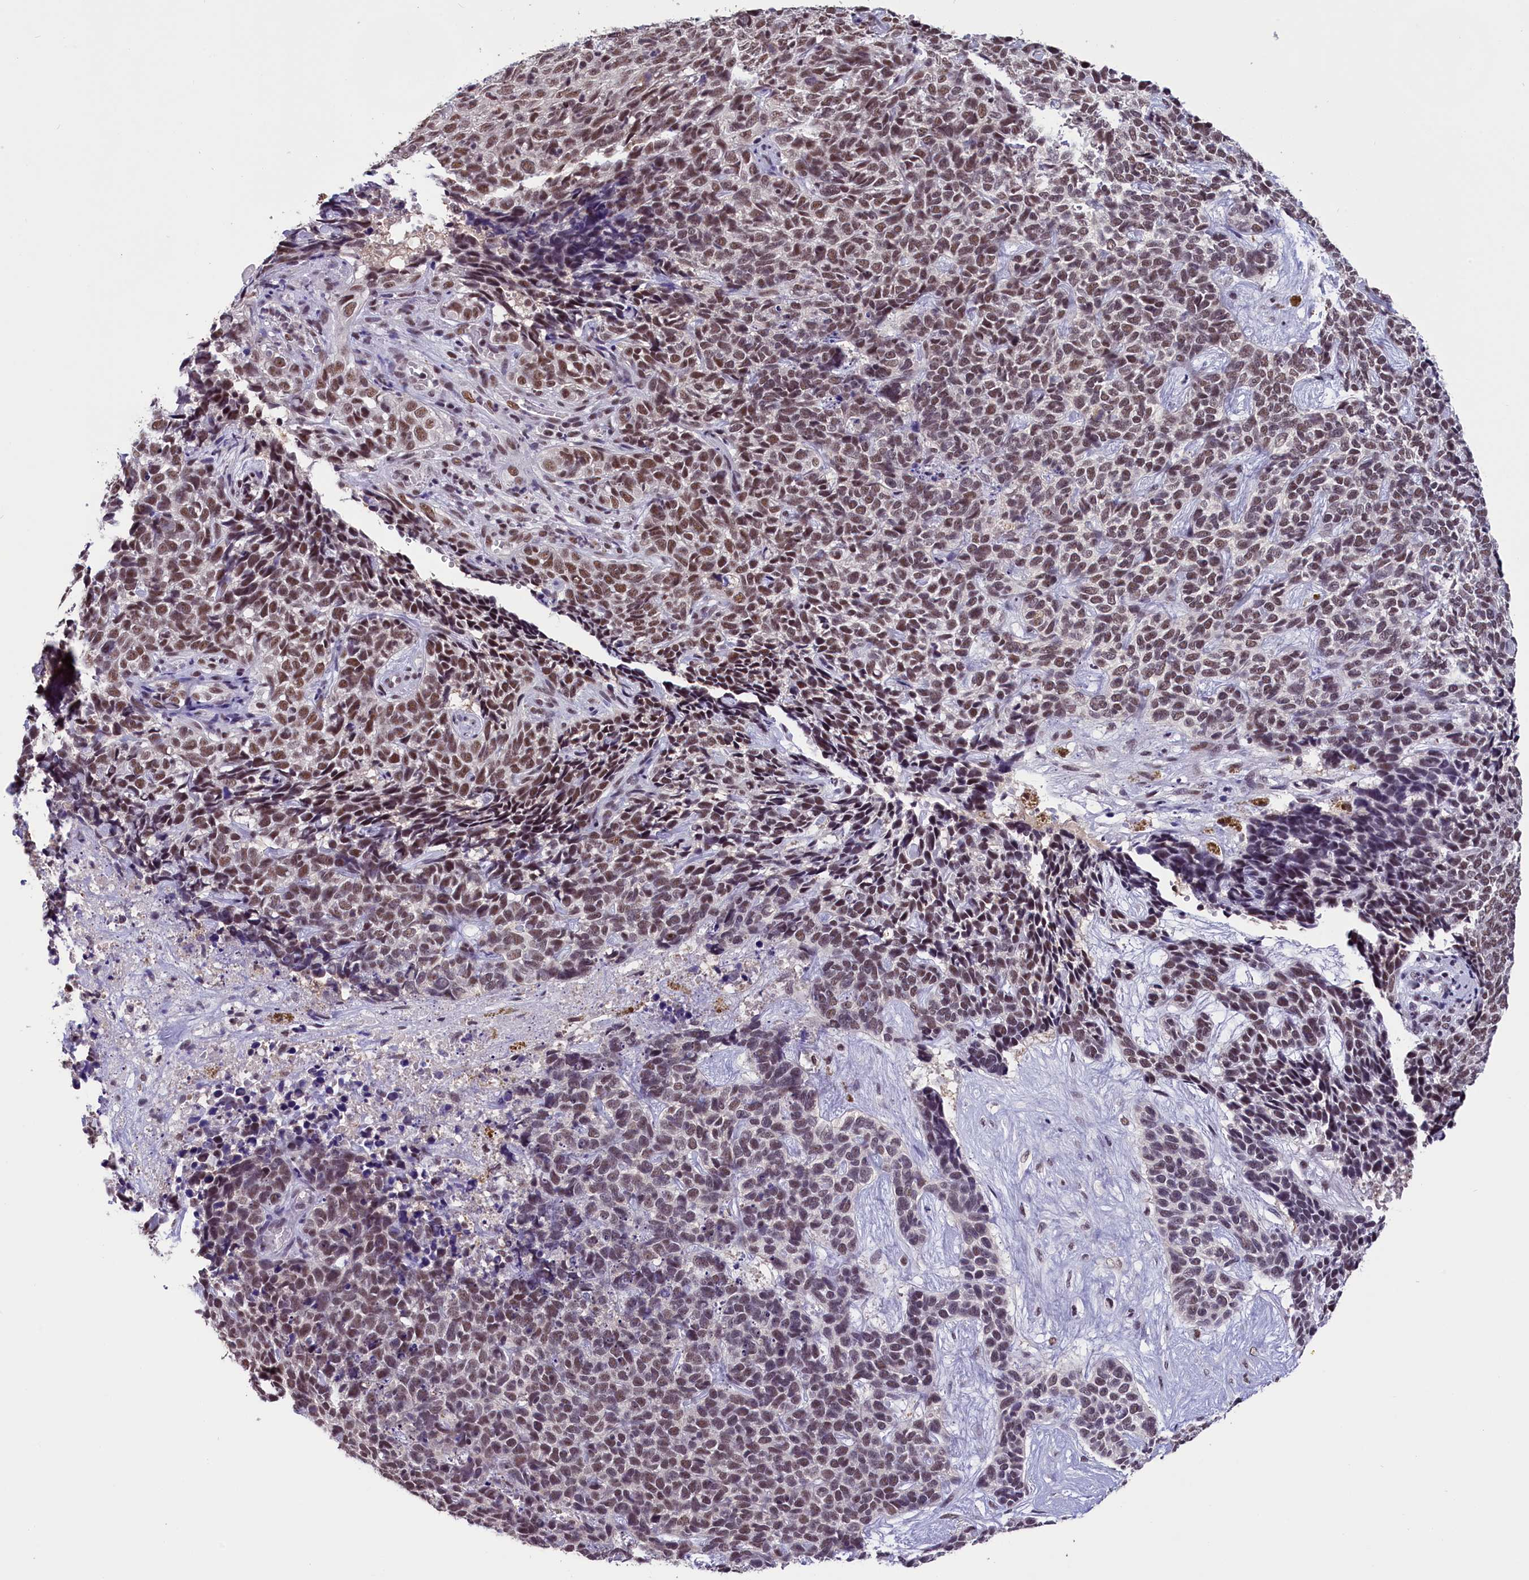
{"staining": {"intensity": "moderate", "quantity": ">75%", "location": "nuclear"}, "tissue": "skin cancer", "cell_type": "Tumor cells", "image_type": "cancer", "snomed": [{"axis": "morphology", "description": "Basal cell carcinoma"}, {"axis": "topography", "description": "Skin"}], "caption": "IHC of basal cell carcinoma (skin) displays medium levels of moderate nuclear staining in about >75% of tumor cells.", "gene": "ZC3H4", "patient": {"sex": "female", "age": 84}}